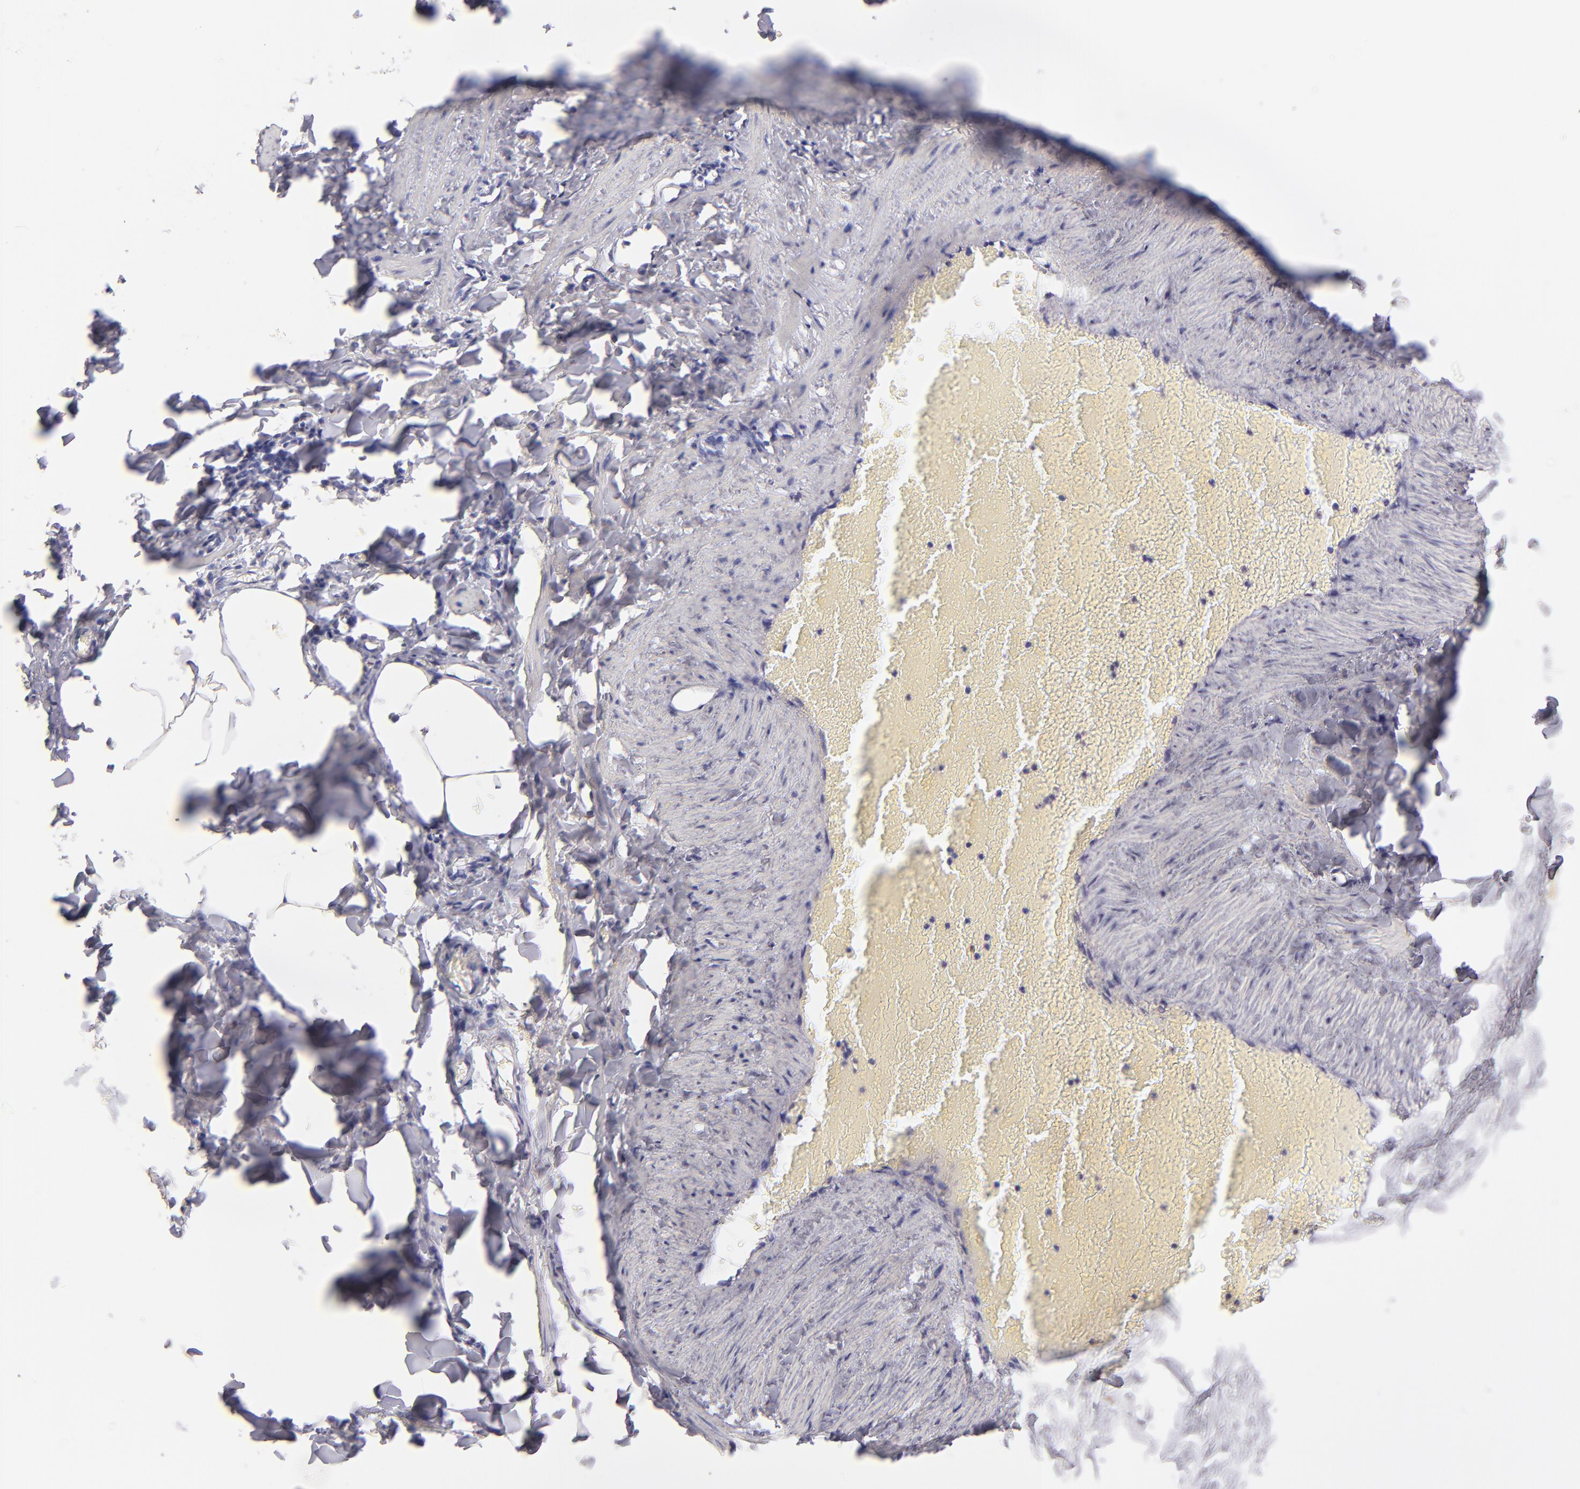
{"staining": {"intensity": "negative", "quantity": "none", "location": "none"}, "tissue": "adipose tissue", "cell_type": "Adipocytes", "image_type": "normal", "snomed": [{"axis": "morphology", "description": "Normal tissue, NOS"}, {"axis": "topography", "description": "Vascular tissue"}], "caption": "This is a photomicrograph of IHC staining of benign adipose tissue, which shows no staining in adipocytes. (Stains: DAB IHC with hematoxylin counter stain, Microscopy: brightfield microscopy at high magnification).", "gene": "IRF8", "patient": {"sex": "male", "age": 41}}